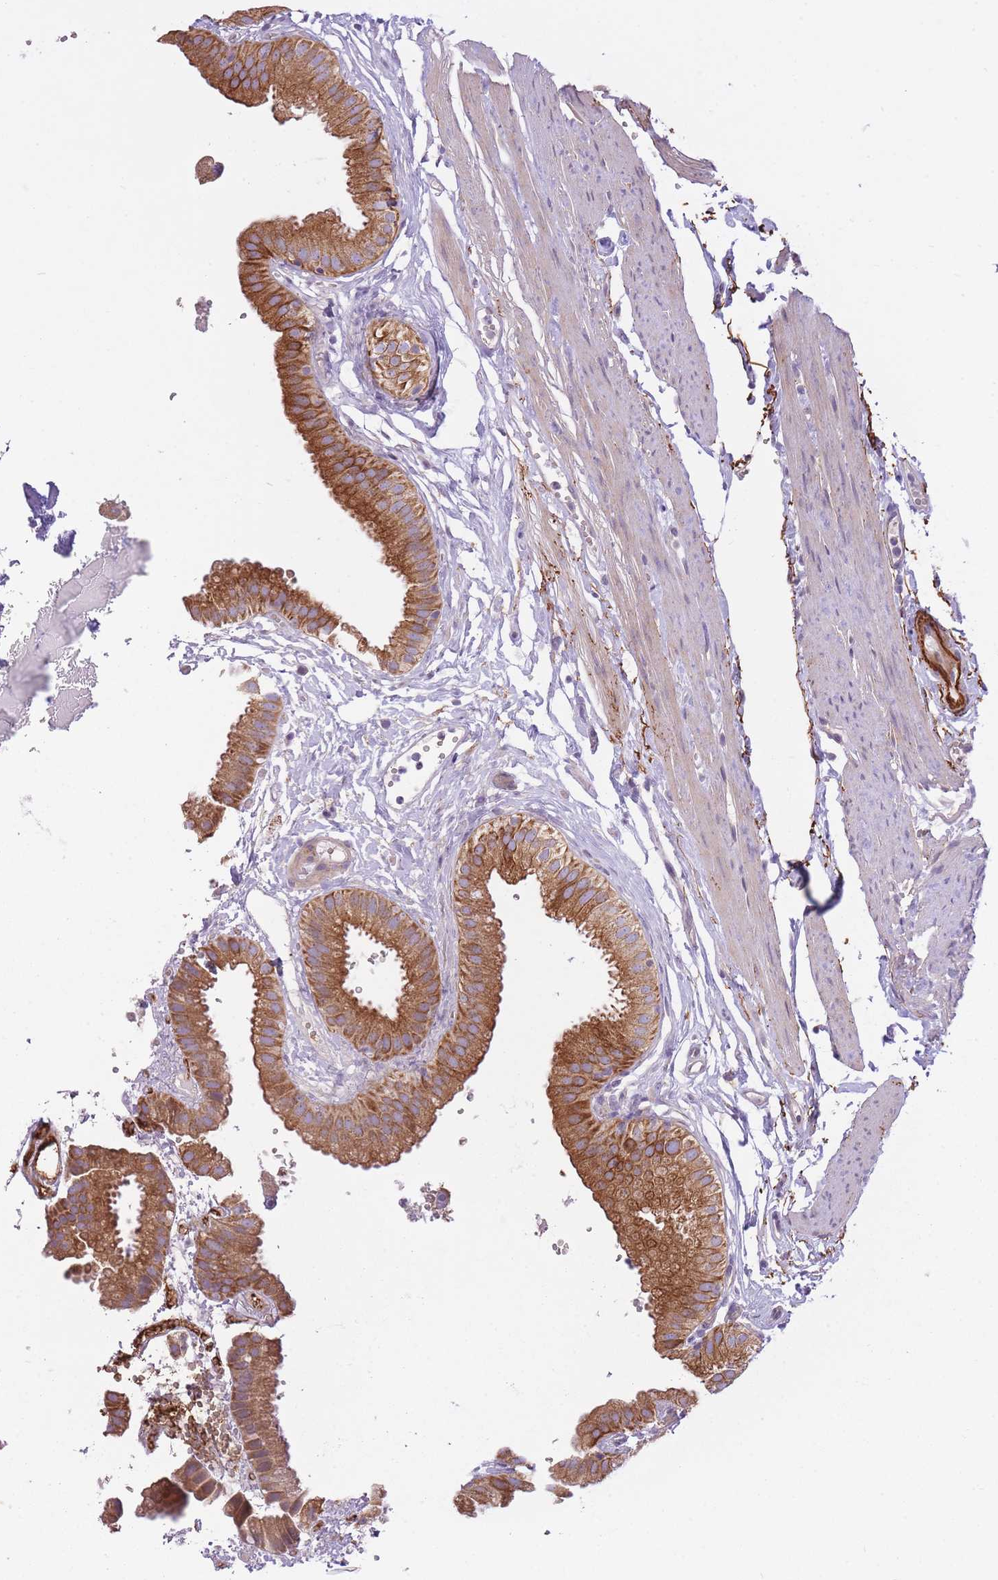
{"staining": {"intensity": "strong", "quantity": ">75%", "location": "cytoplasmic/membranous"}, "tissue": "gallbladder", "cell_type": "Glandular cells", "image_type": "normal", "snomed": [{"axis": "morphology", "description": "Normal tissue, NOS"}, {"axis": "topography", "description": "Gallbladder"}], "caption": "This histopathology image exhibits immunohistochemistry (IHC) staining of unremarkable gallbladder, with high strong cytoplasmic/membranous expression in about >75% of glandular cells.", "gene": "REV1", "patient": {"sex": "female", "age": 61}}